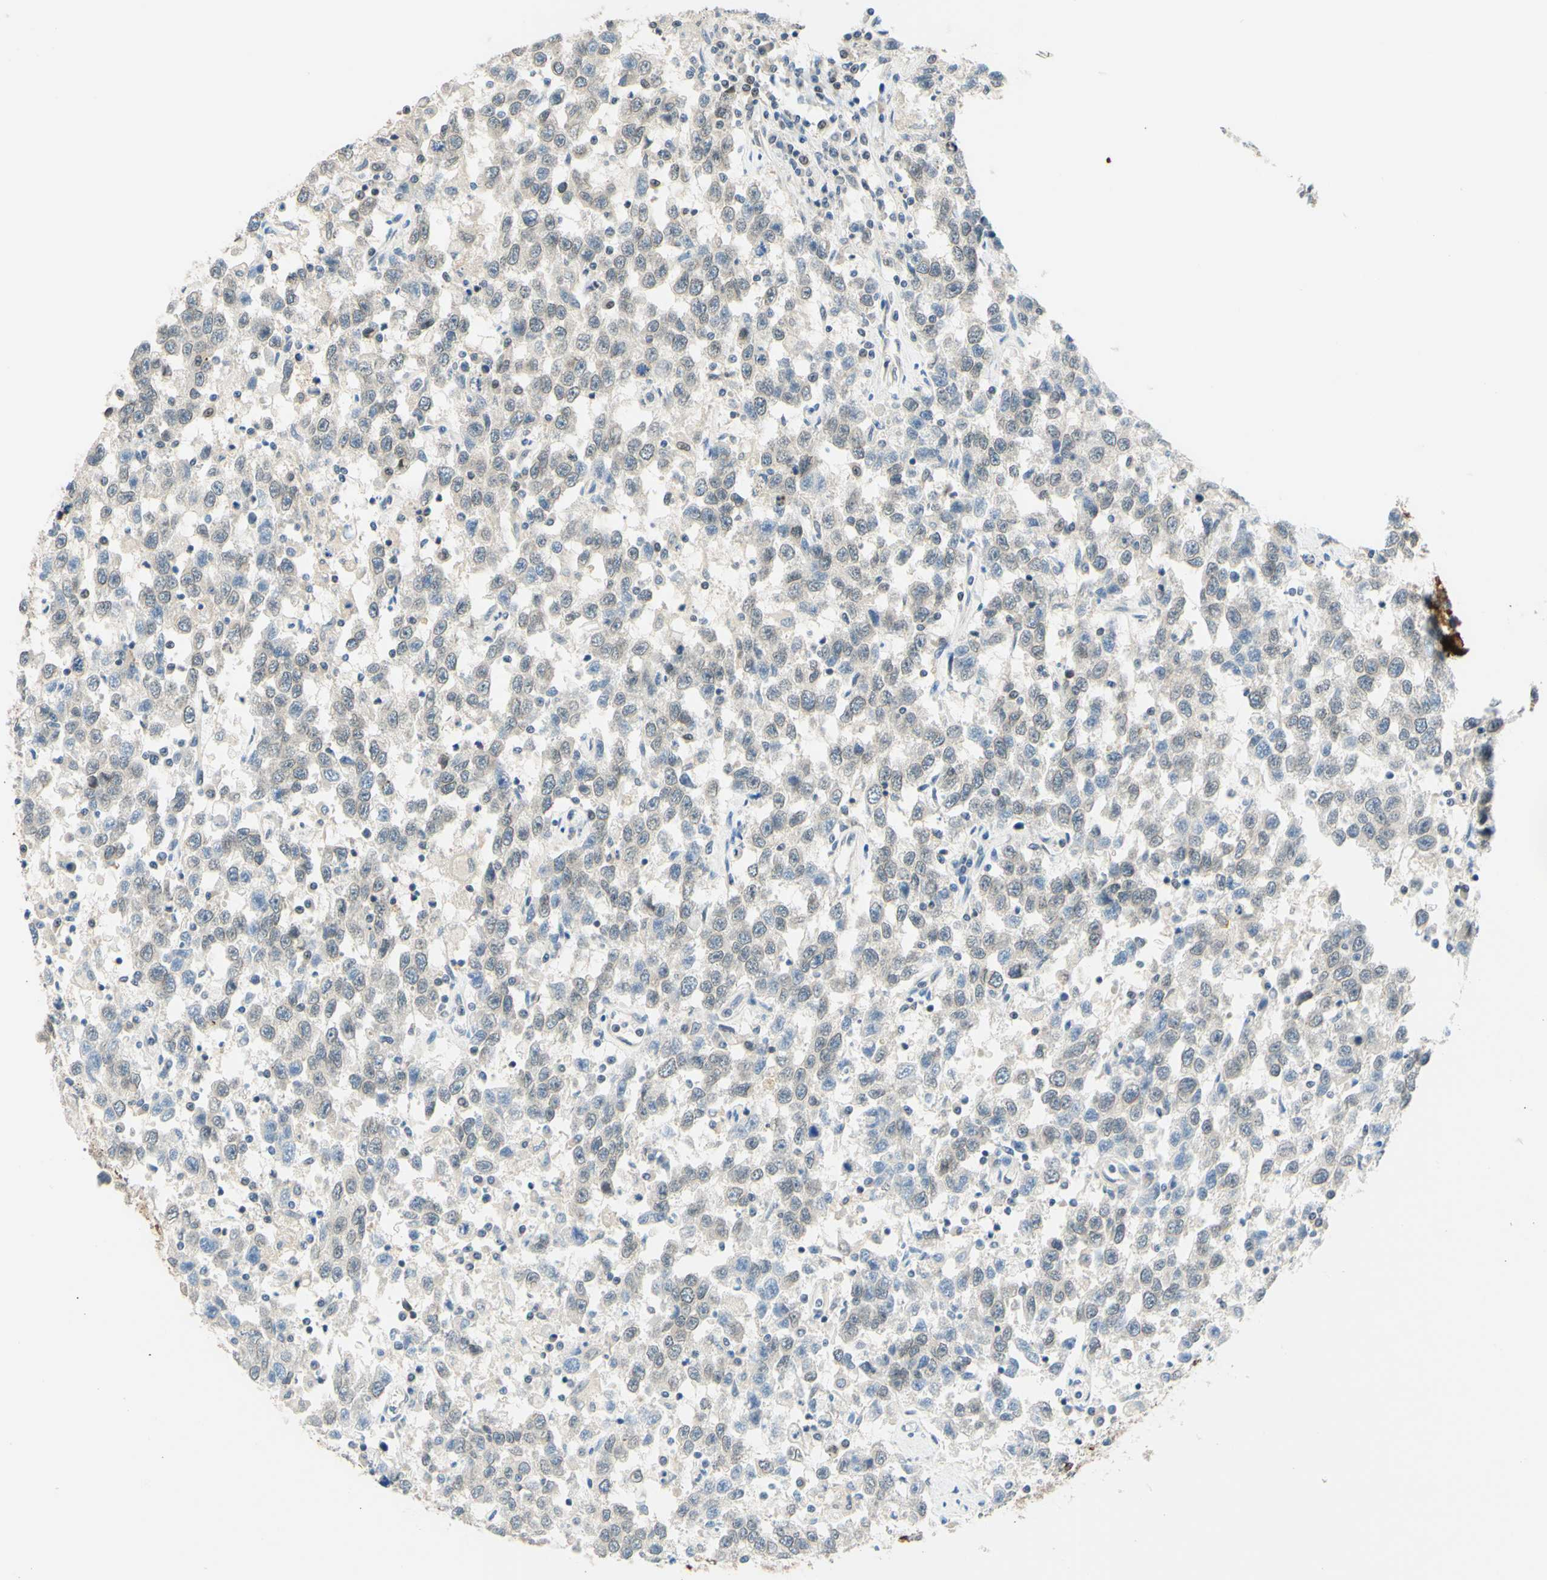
{"staining": {"intensity": "negative", "quantity": "none", "location": "none"}, "tissue": "testis cancer", "cell_type": "Tumor cells", "image_type": "cancer", "snomed": [{"axis": "morphology", "description": "Seminoma, NOS"}, {"axis": "topography", "description": "Testis"}], "caption": "High magnification brightfield microscopy of seminoma (testis) stained with DAB (brown) and counterstained with hematoxylin (blue): tumor cells show no significant positivity. (Brightfield microscopy of DAB (3,3'-diaminobenzidine) IHC at high magnification).", "gene": "C2CD2L", "patient": {"sex": "male", "age": 41}}